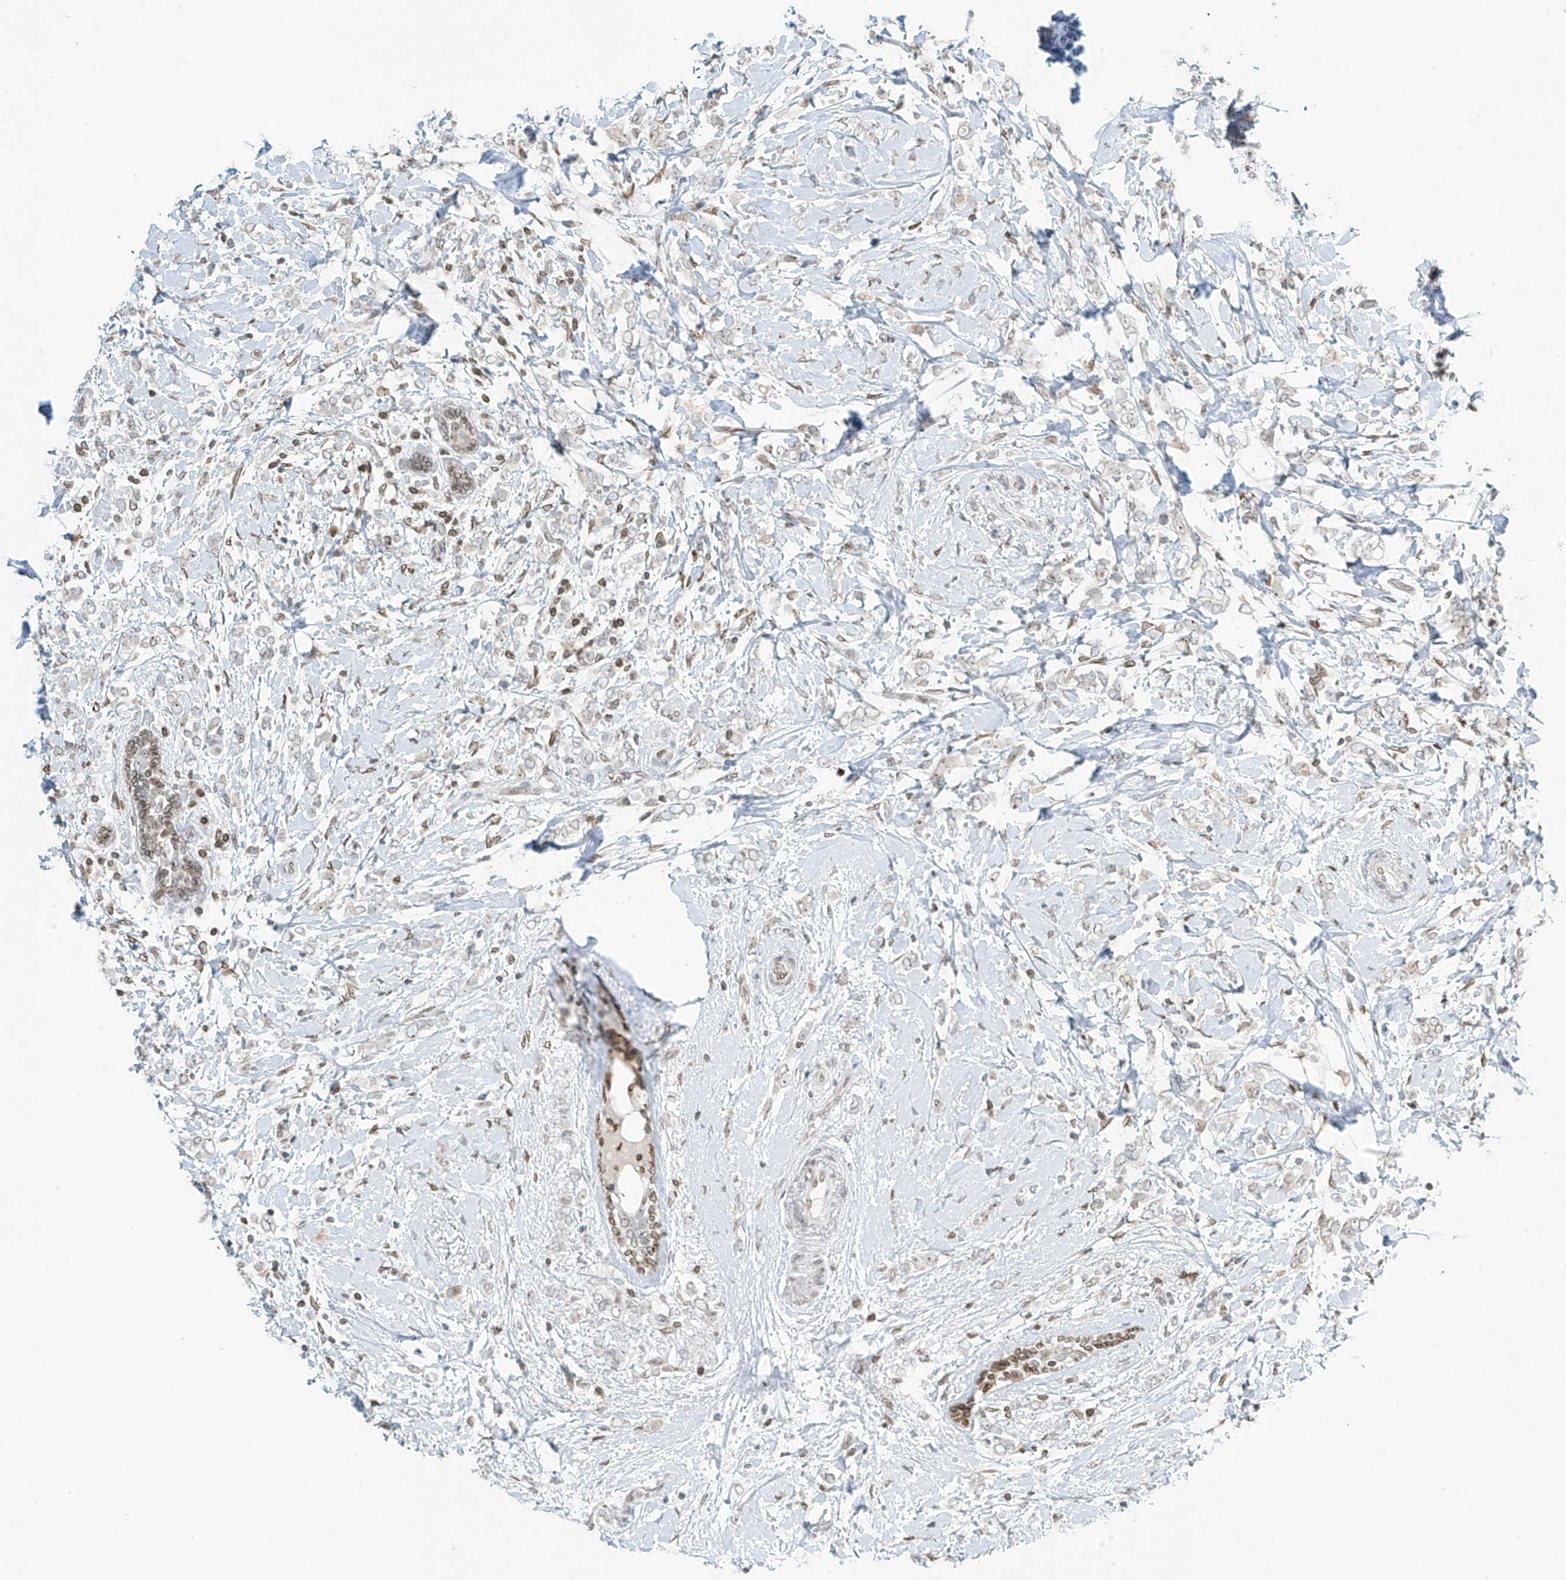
{"staining": {"intensity": "weak", "quantity": "25%-75%", "location": "cytoplasmic/membranous,nuclear"}, "tissue": "breast cancer", "cell_type": "Tumor cells", "image_type": "cancer", "snomed": [{"axis": "morphology", "description": "Normal tissue, NOS"}, {"axis": "morphology", "description": "Lobular carcinoma"}, {"axis": "topography", "description": "Breast"}], "caption": "Breast lobular carcinoma stained with DAB immunohistochemistry demonstrates low levels of weak cytoplasmic/membranous and nuclear positivity in about 25%-75% of tumor cells. Immunohistochemistry stains the protein in brown and the nuclei are stained blue.", "gene": "SAMD15", "patient": {"sex": "female", "age": 47}}